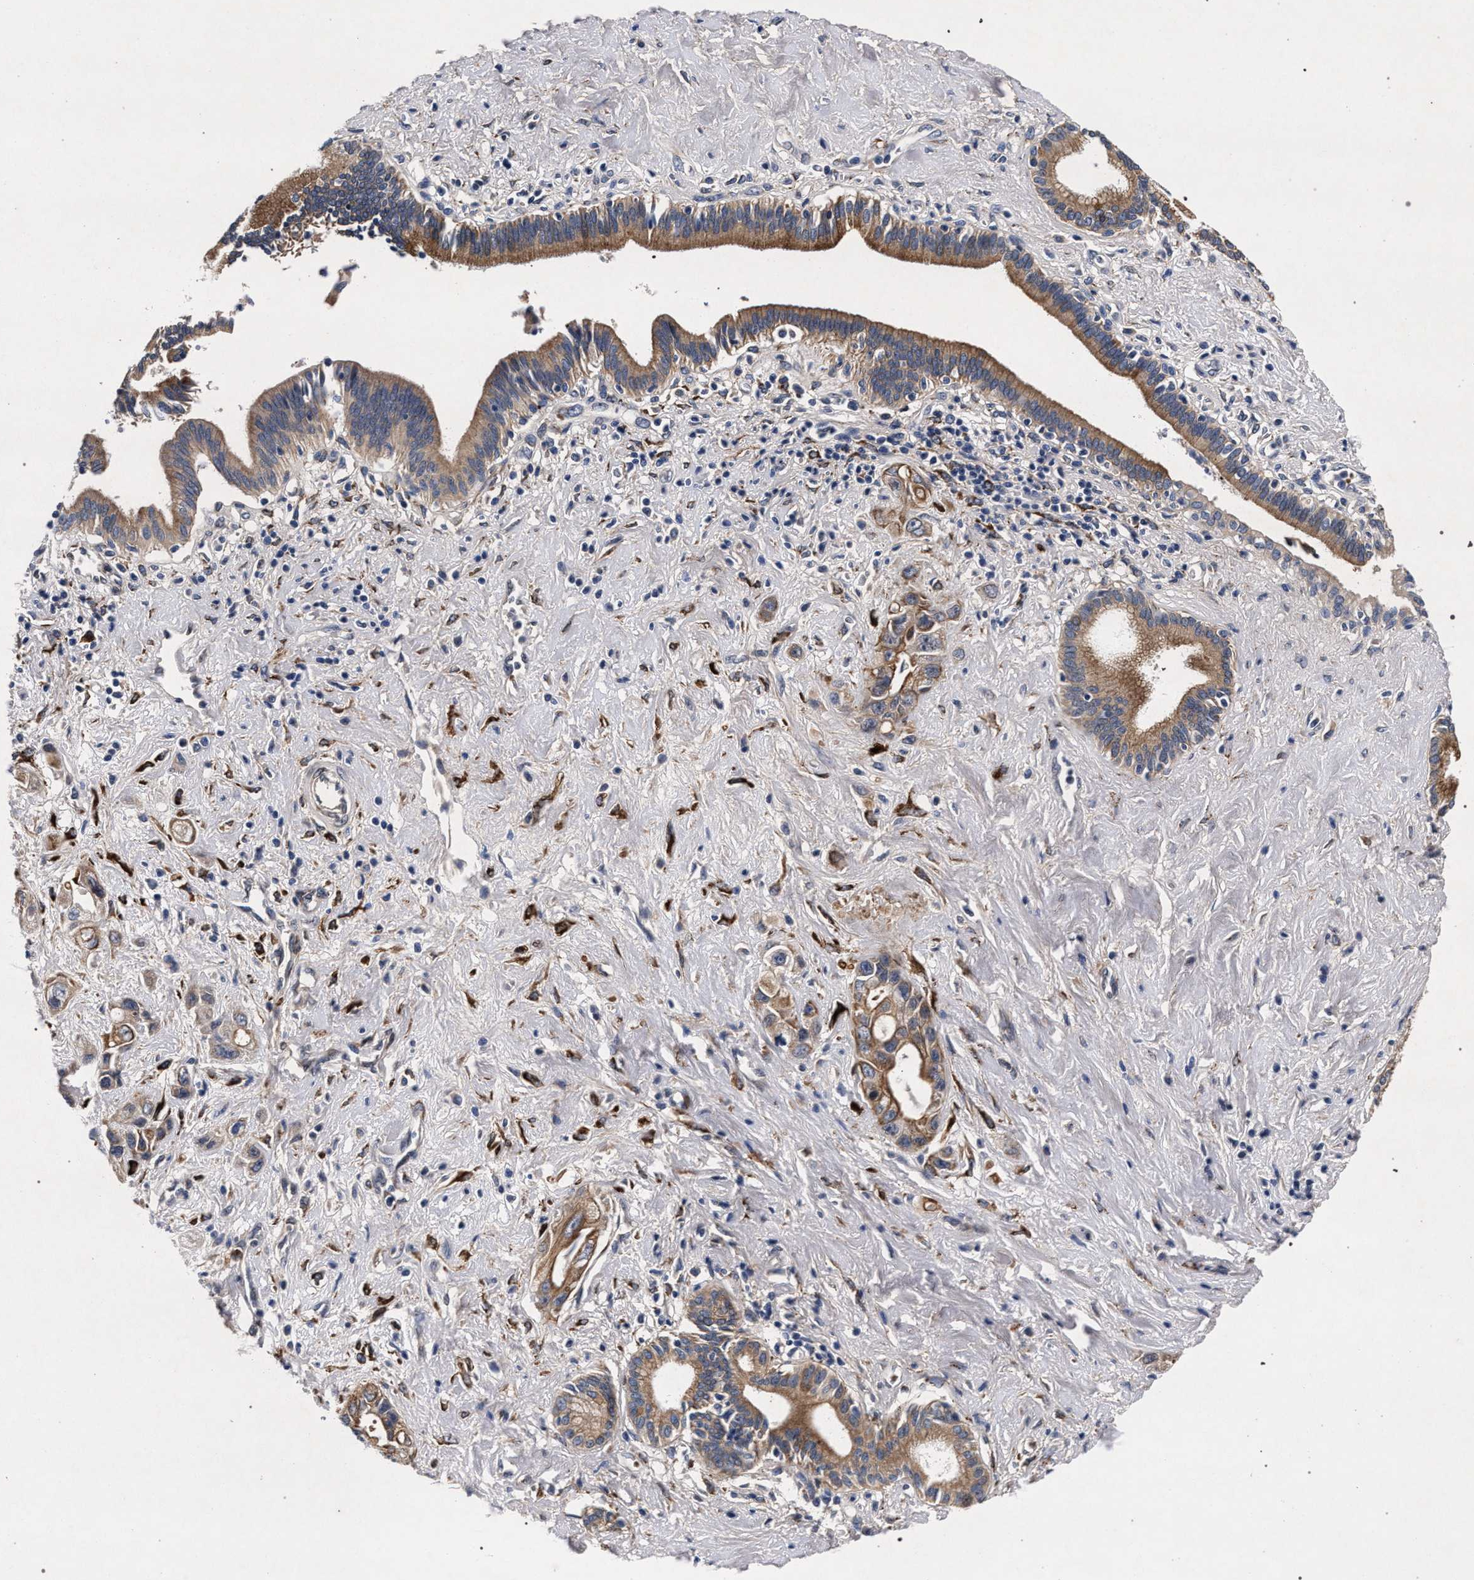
{"staining": {"intensity": "moderate", "quantity": ">75%", "location": "cytoplasmic/membranous"}, "tissue": "pancreatic cancer", "cell_type": "Tumor cells", "image_type": "cancer", "snomed": [{"axis": "morphology", "description": "Adenocarcinoma, NOS"}, {"axis": "topography", "description": "Pancreas"}], "caption": "Moderate cytoplasmic/membranous positivity for a protein is present in about >75% of tumor cells of adenocarcinoma (pancreatic) using IHC.", "gene": "NEK7", "patient": {"sex": "female", "age": 66}}